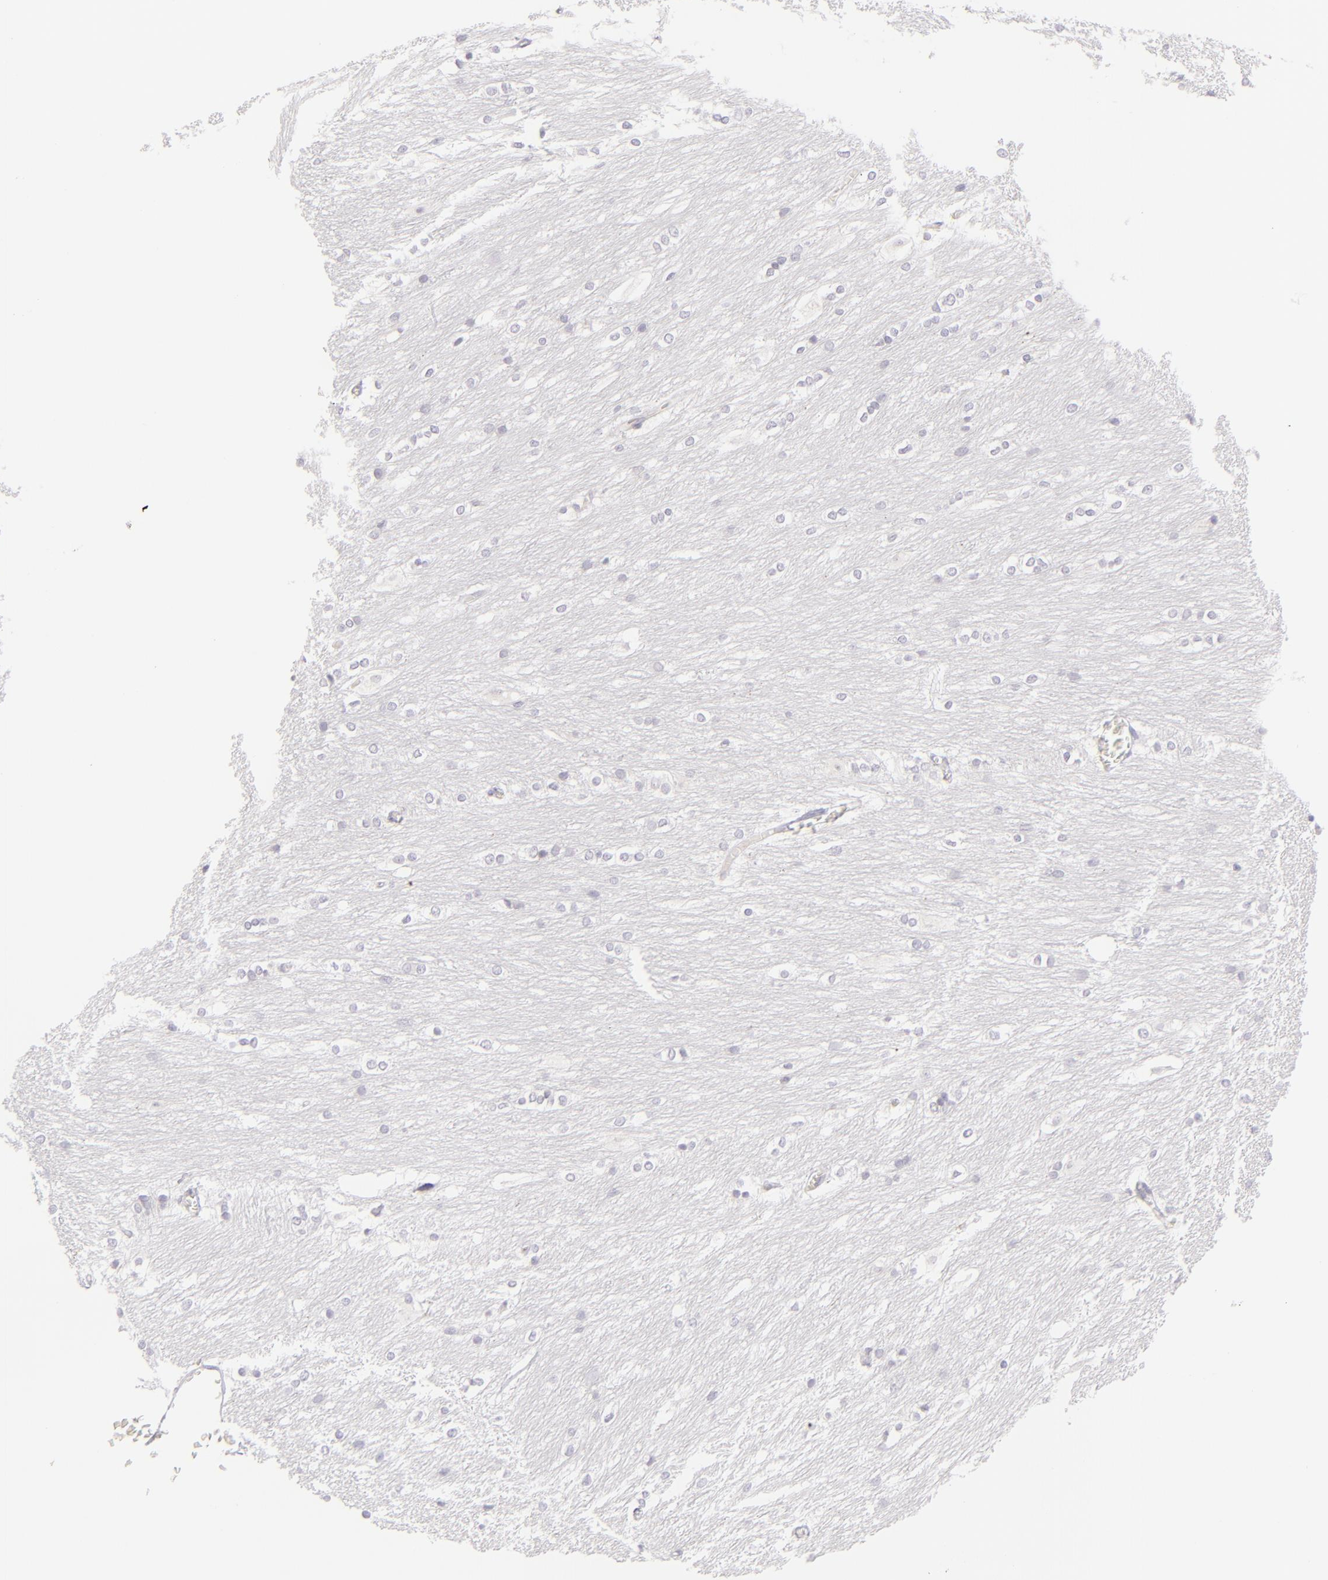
{"staining": {"intensity": "negative", "quantity": "none", "location": "none"}, "tissue": "caudate", "cell_type": "Glial cells", "image_type": "normal", "snomed": [{"axis": "morphology", "description": "Normal tissue, NOS"}, {"axis": "topography", "description": "Lateral ventricle wall"}], "caption": "The photomicrograph reveals no significant expression in glial cells of caudate.", "gene": "CLDN4", "patient": {"sex": "female", "age": 19}}